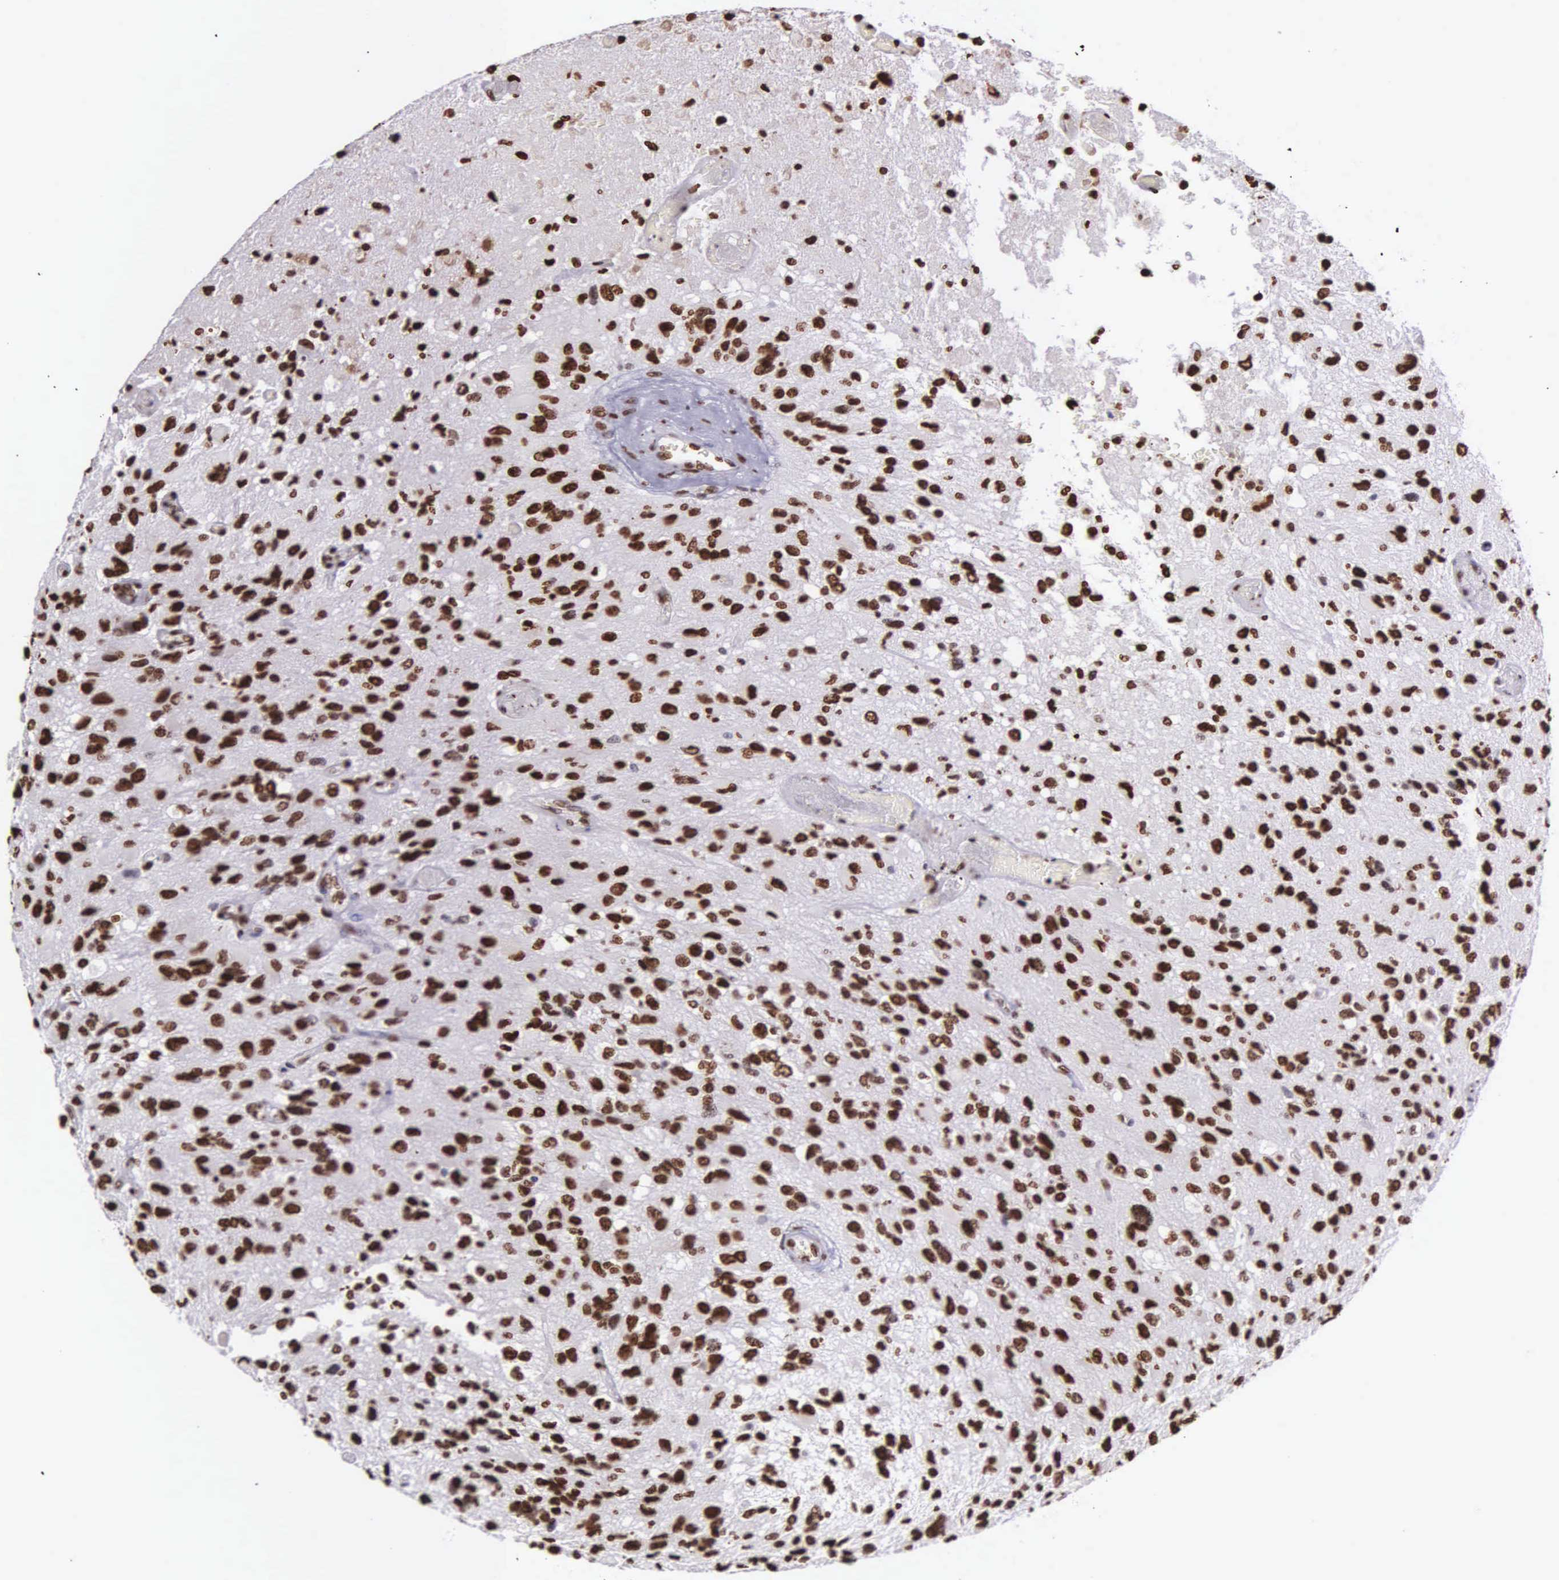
{"staining": {"intensity": "strong", "quantity": ">75%", "location": "nuclear"}, "tissue": "glioma", "cell_type": "Tumor cells", "image_type": "cancer", "snomed": [{"axis": "morphology", "description": "Glioma, malignant, High grade"}, {"axis": "topography", "description": "Brain"}], "caption": "High-magnification brightfield microscopy of malignant glioma (high-grade) stained with DAB (brown) and counterstained with hematoxylin (blue). tumor cells exhibit strong nuclear expression is appreciated in approximately>75% of cells. The protein of interest is shown in brown color, while the nuclei are stained blue.", "gene": "H1-0", "patient": {"sex": "male", "age": 69}}